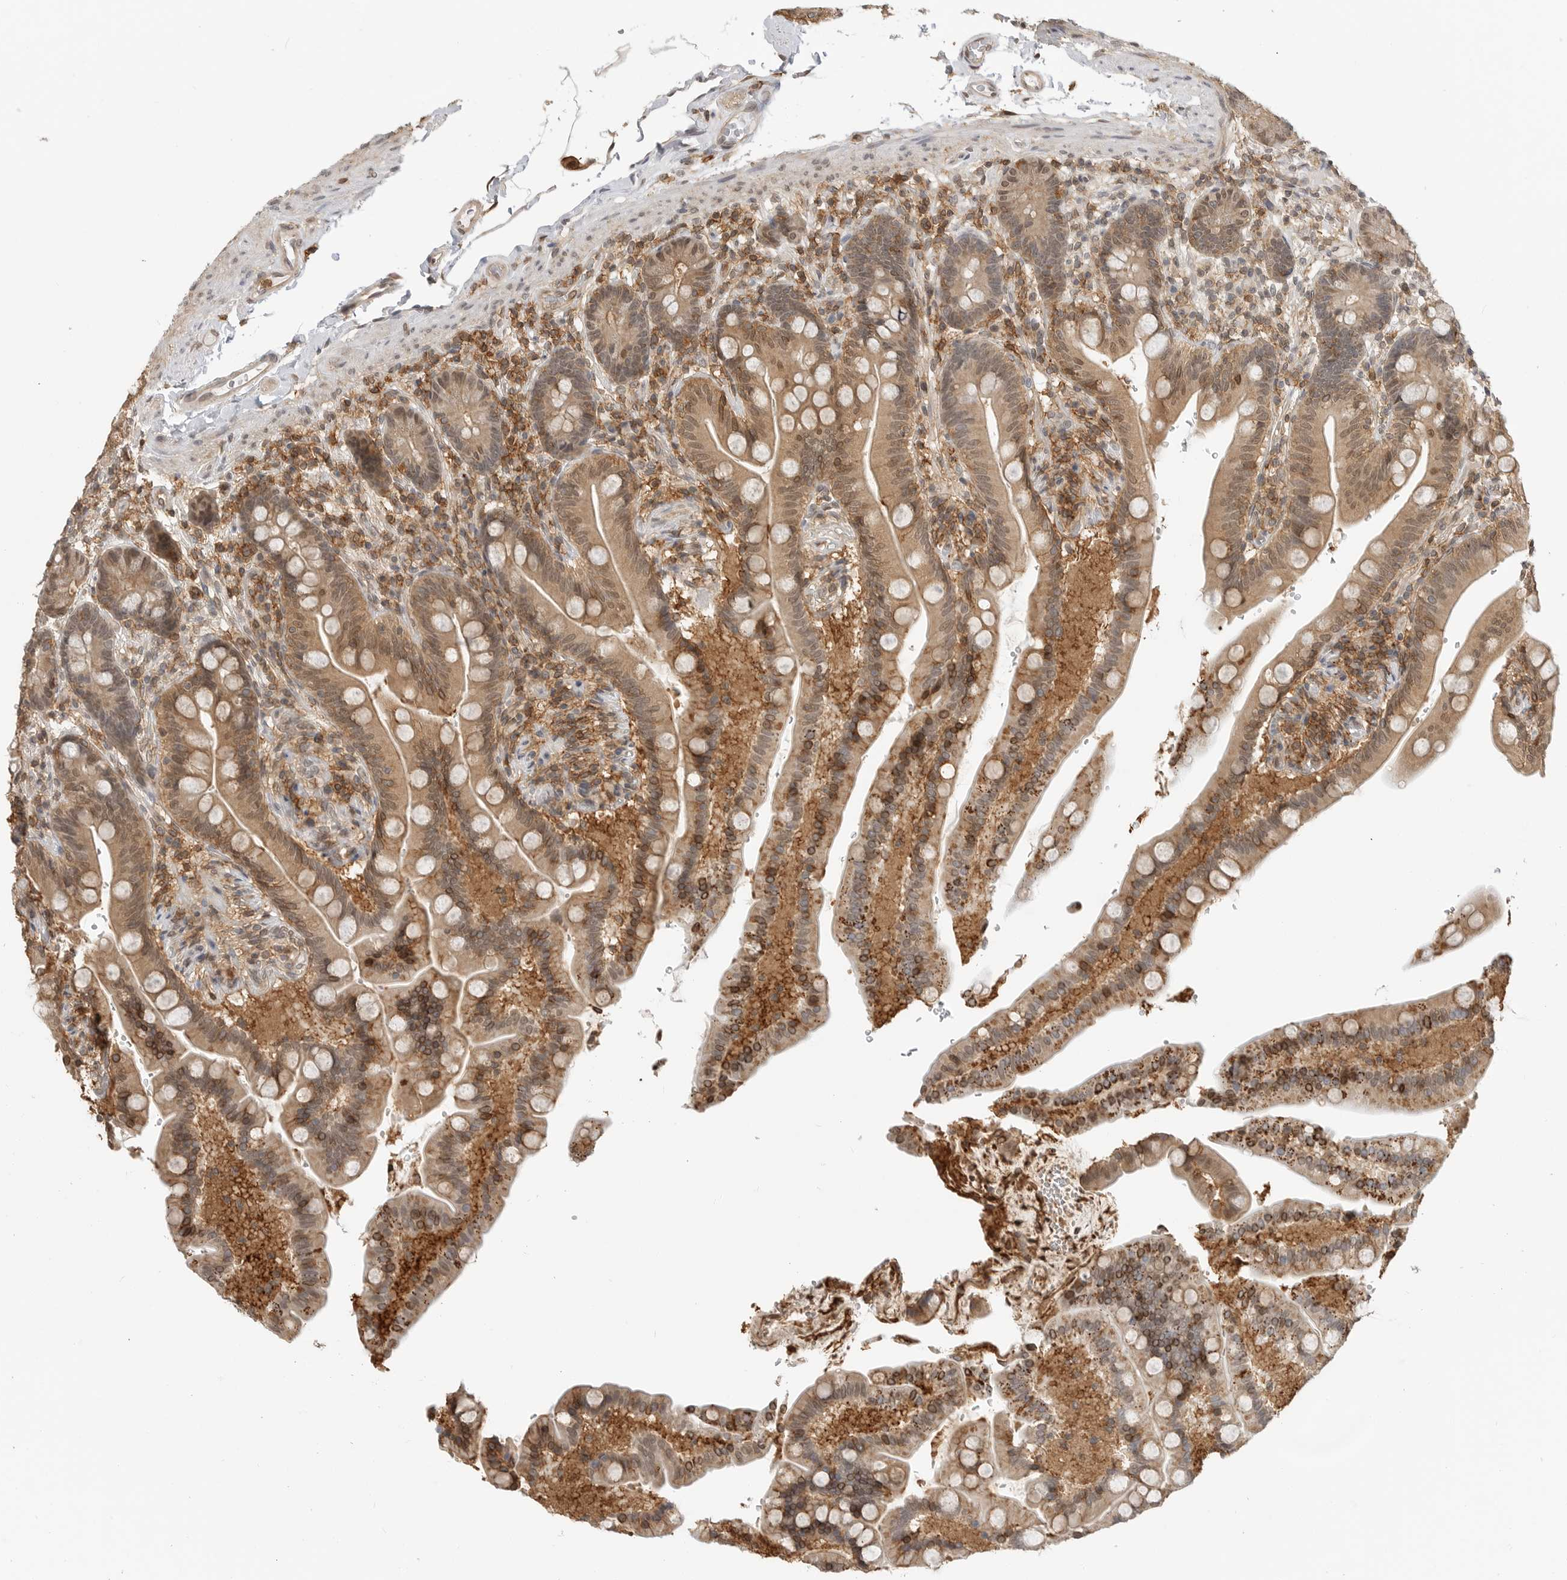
{"staining": {"intensity": "weak", "quantity": ">75%", "location": "nuclear"}, "tissue": "colon", "cell_type": "Endothelial cells", "image_type": "normal", "snomed": [{"axis": "morphology", "description": "Normal tissue, NOS"}, {"axis": "topography", "description": "Smooth muscle"}, {"axis": "topography", "description": "Colon"}], "caption": "A photomicrograph showing weak nuclear expression in about >75% of endothelial cells in benign colon, as visualized by brown immunohistochemical staining.", "gene": "ANXA11", "patient": {"sex": "male", "age": 73}}